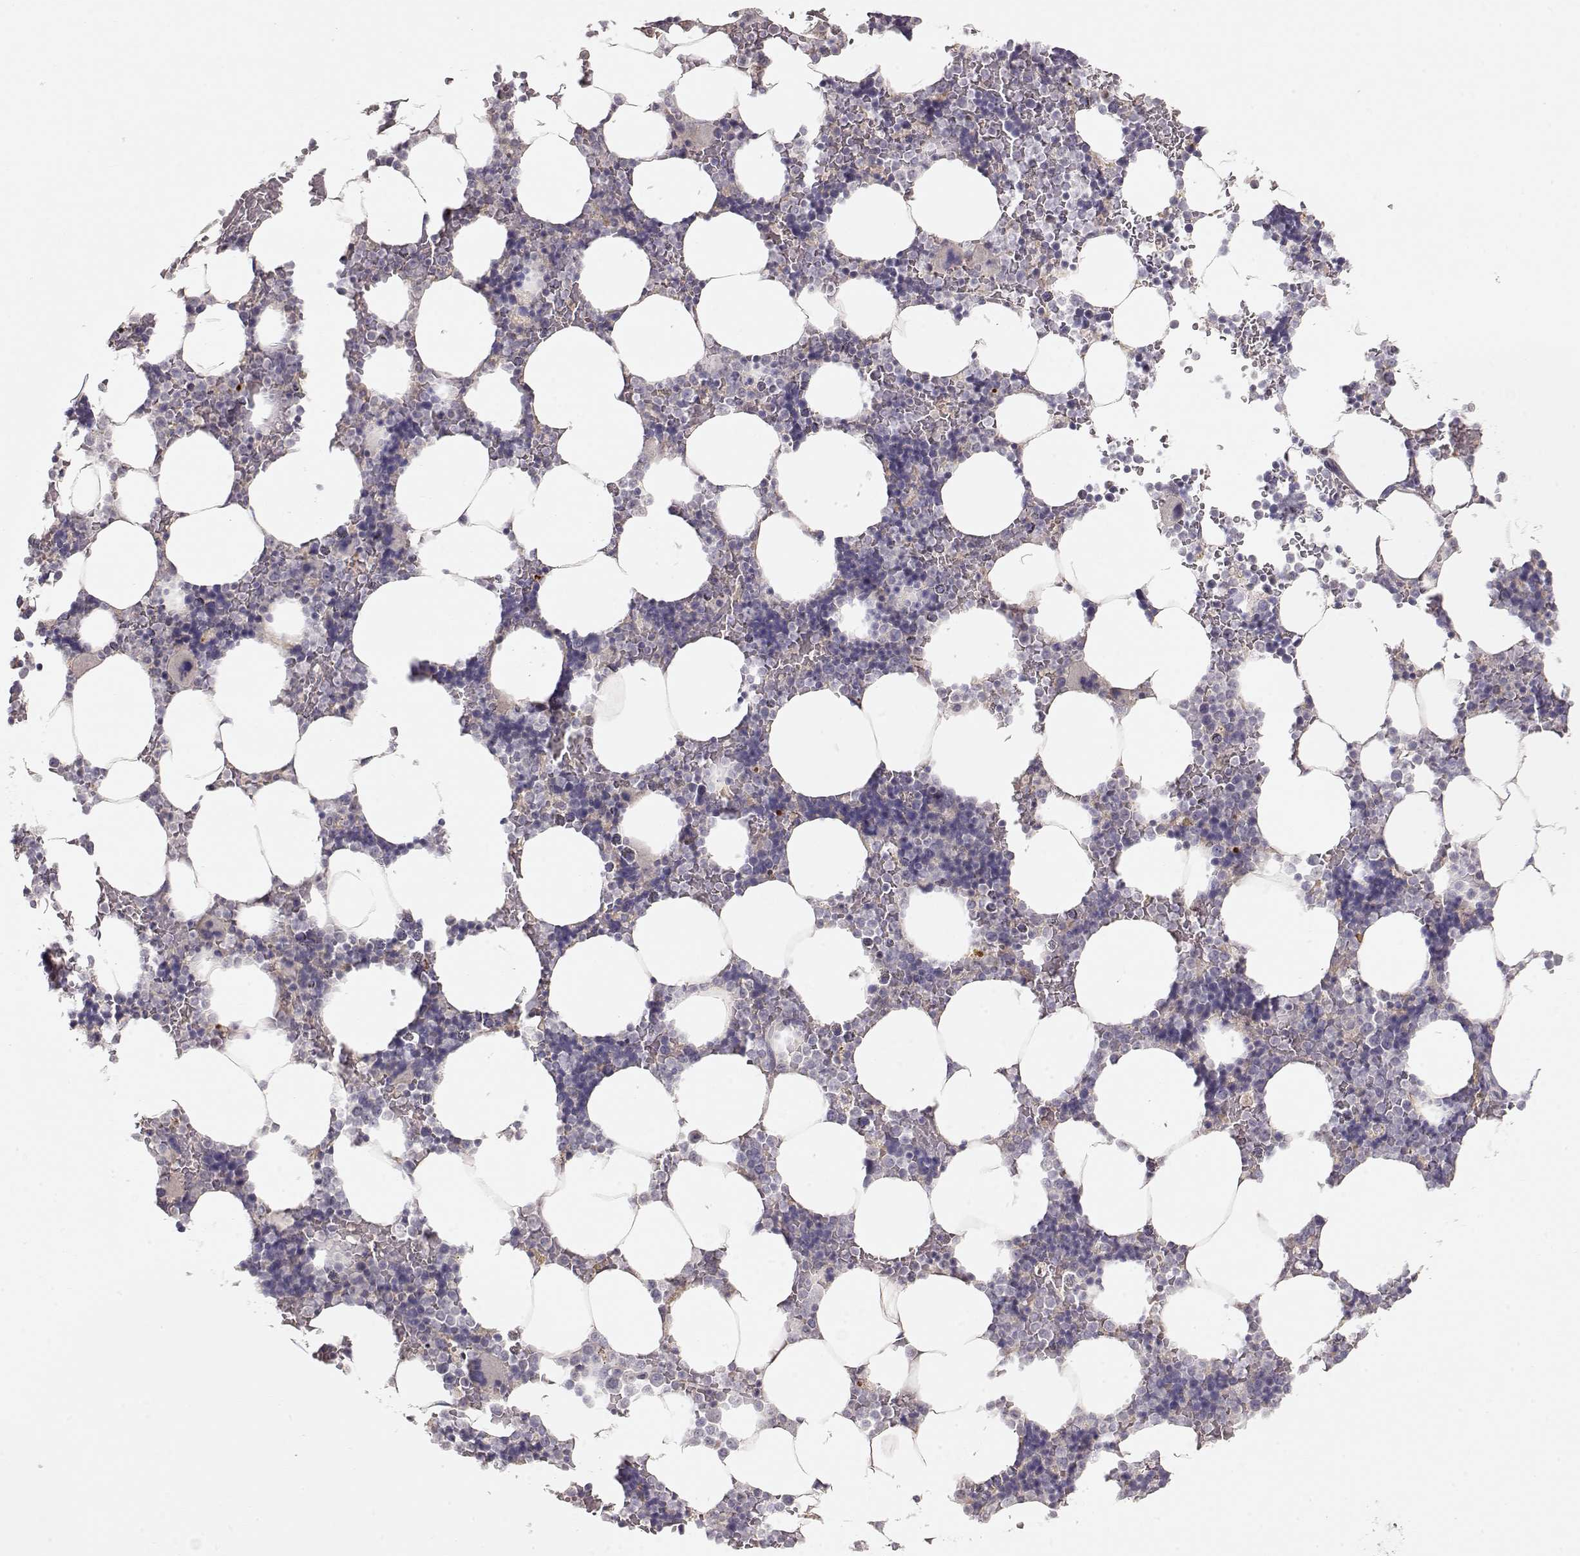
{"staining": {"intensity": "negative", "quantity": "none", "location": "none"}, "tissue": "bone marrow", "cell_type": "Hematopoietic cells", "image_type": "normal", "snomed": [{"axis": "morphology", "description": "Normal tissue, NOS"}, {"axis": "topography", "description": "Bone marrow"}], "caption": "This image is of normal bone marrow stained with immunohistochemistry (IHC) to label a protein in brown with the nuclei are counter-stained blue. There is no staining in hematopoietic cells.", "gene": "ARHGAP8", "patient": {"sex": "male", "age": 51}}